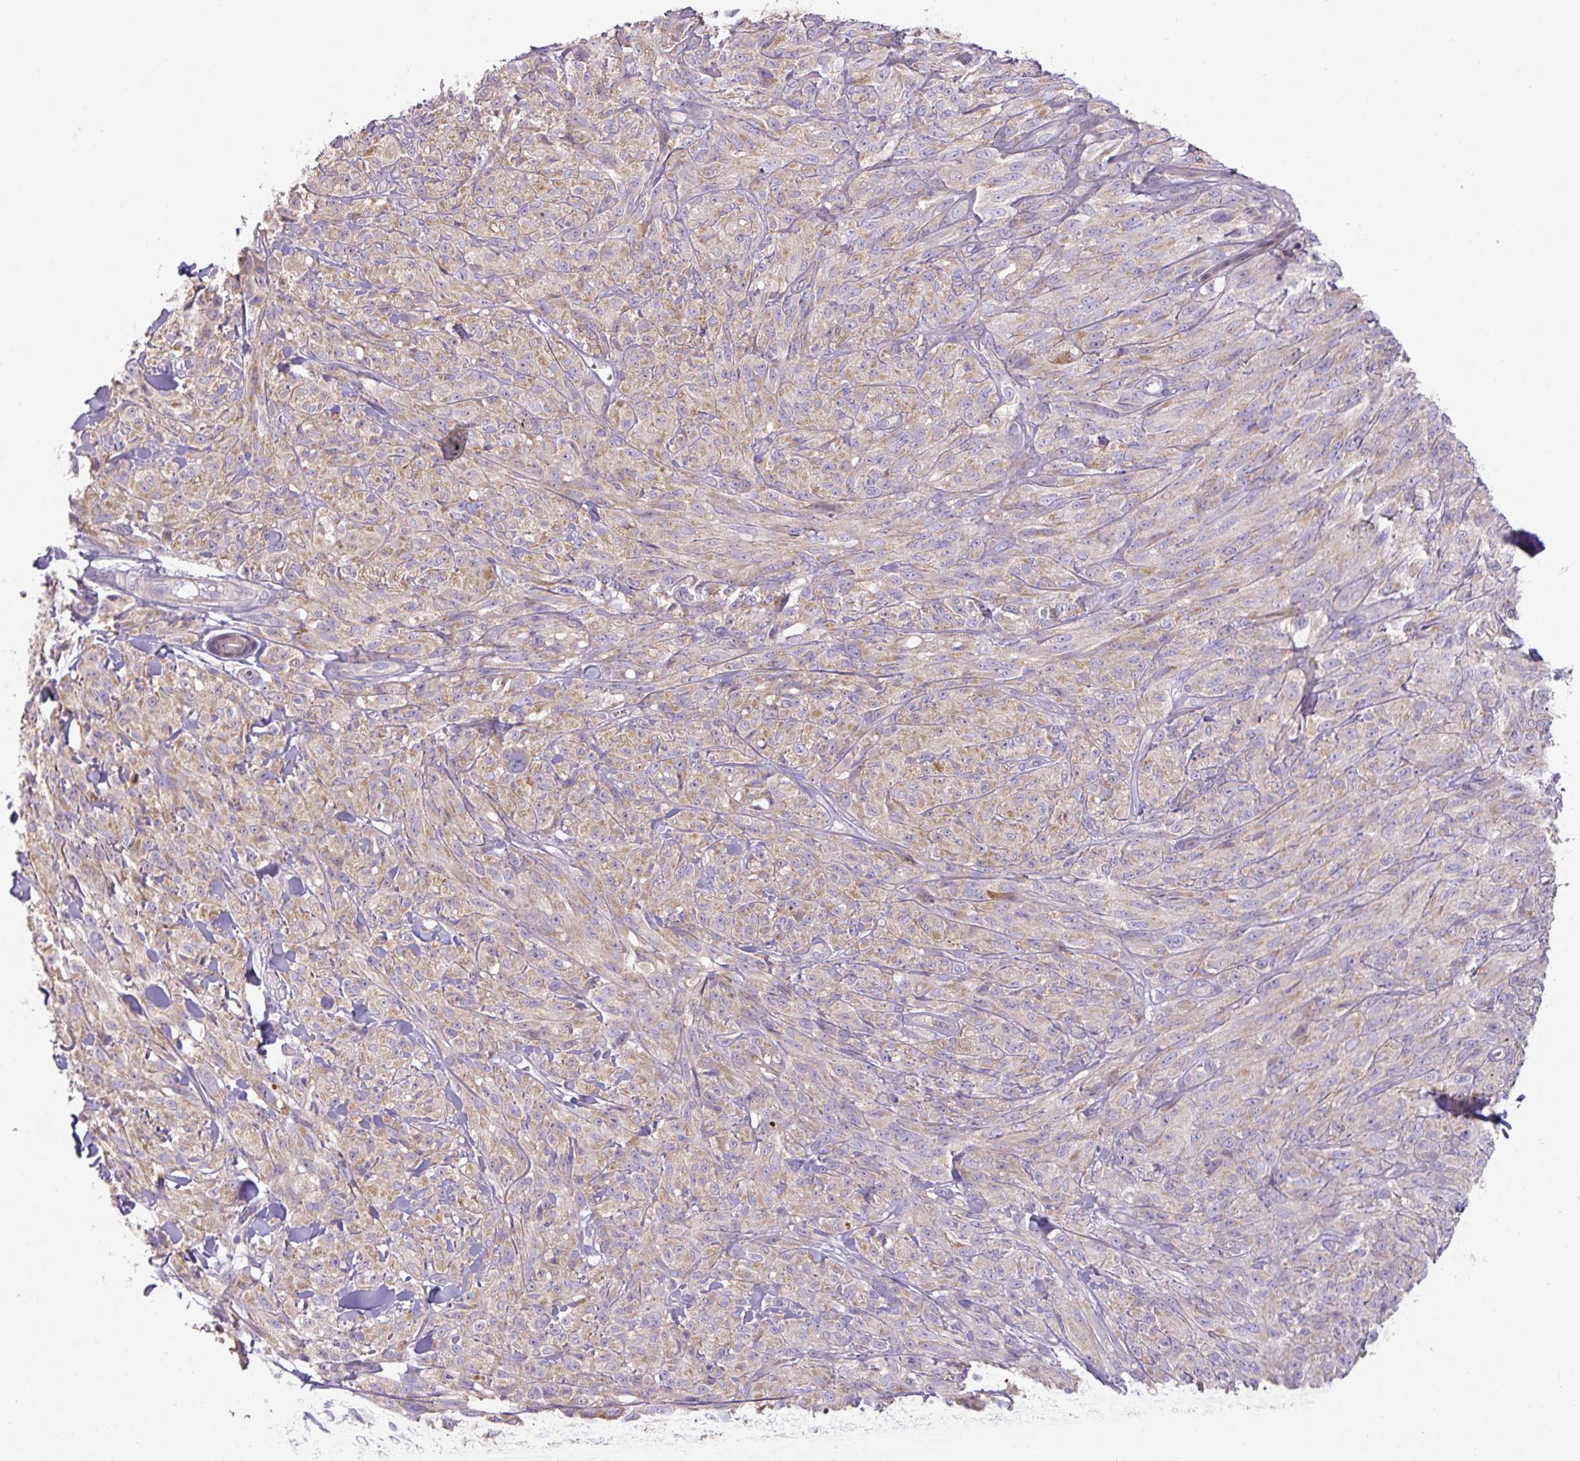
{"staining": {"intensity": "weak", "quantity": "25%-75%", "location": "cytoplasmic/membranous"}, "tissue": "melanoma", "cell_type": "Tumor cells", "image_type": "cancer", "snomed": [{"axis": "morphology", "description": "Malignant melanoma, NOS"}, {"axis": "topography", "description": "Skin of upper arm"}], "caption": "Immunohistochemistry (IHC) micrograph of human malignant melanoma stained for a protein (brown), which exhibits low levels of weak cytoplasmic/membranous expression in about 25%-75% of tumor cells.", "gene": "ZNF394", "patient": {"sex": "female", "age": 65}}